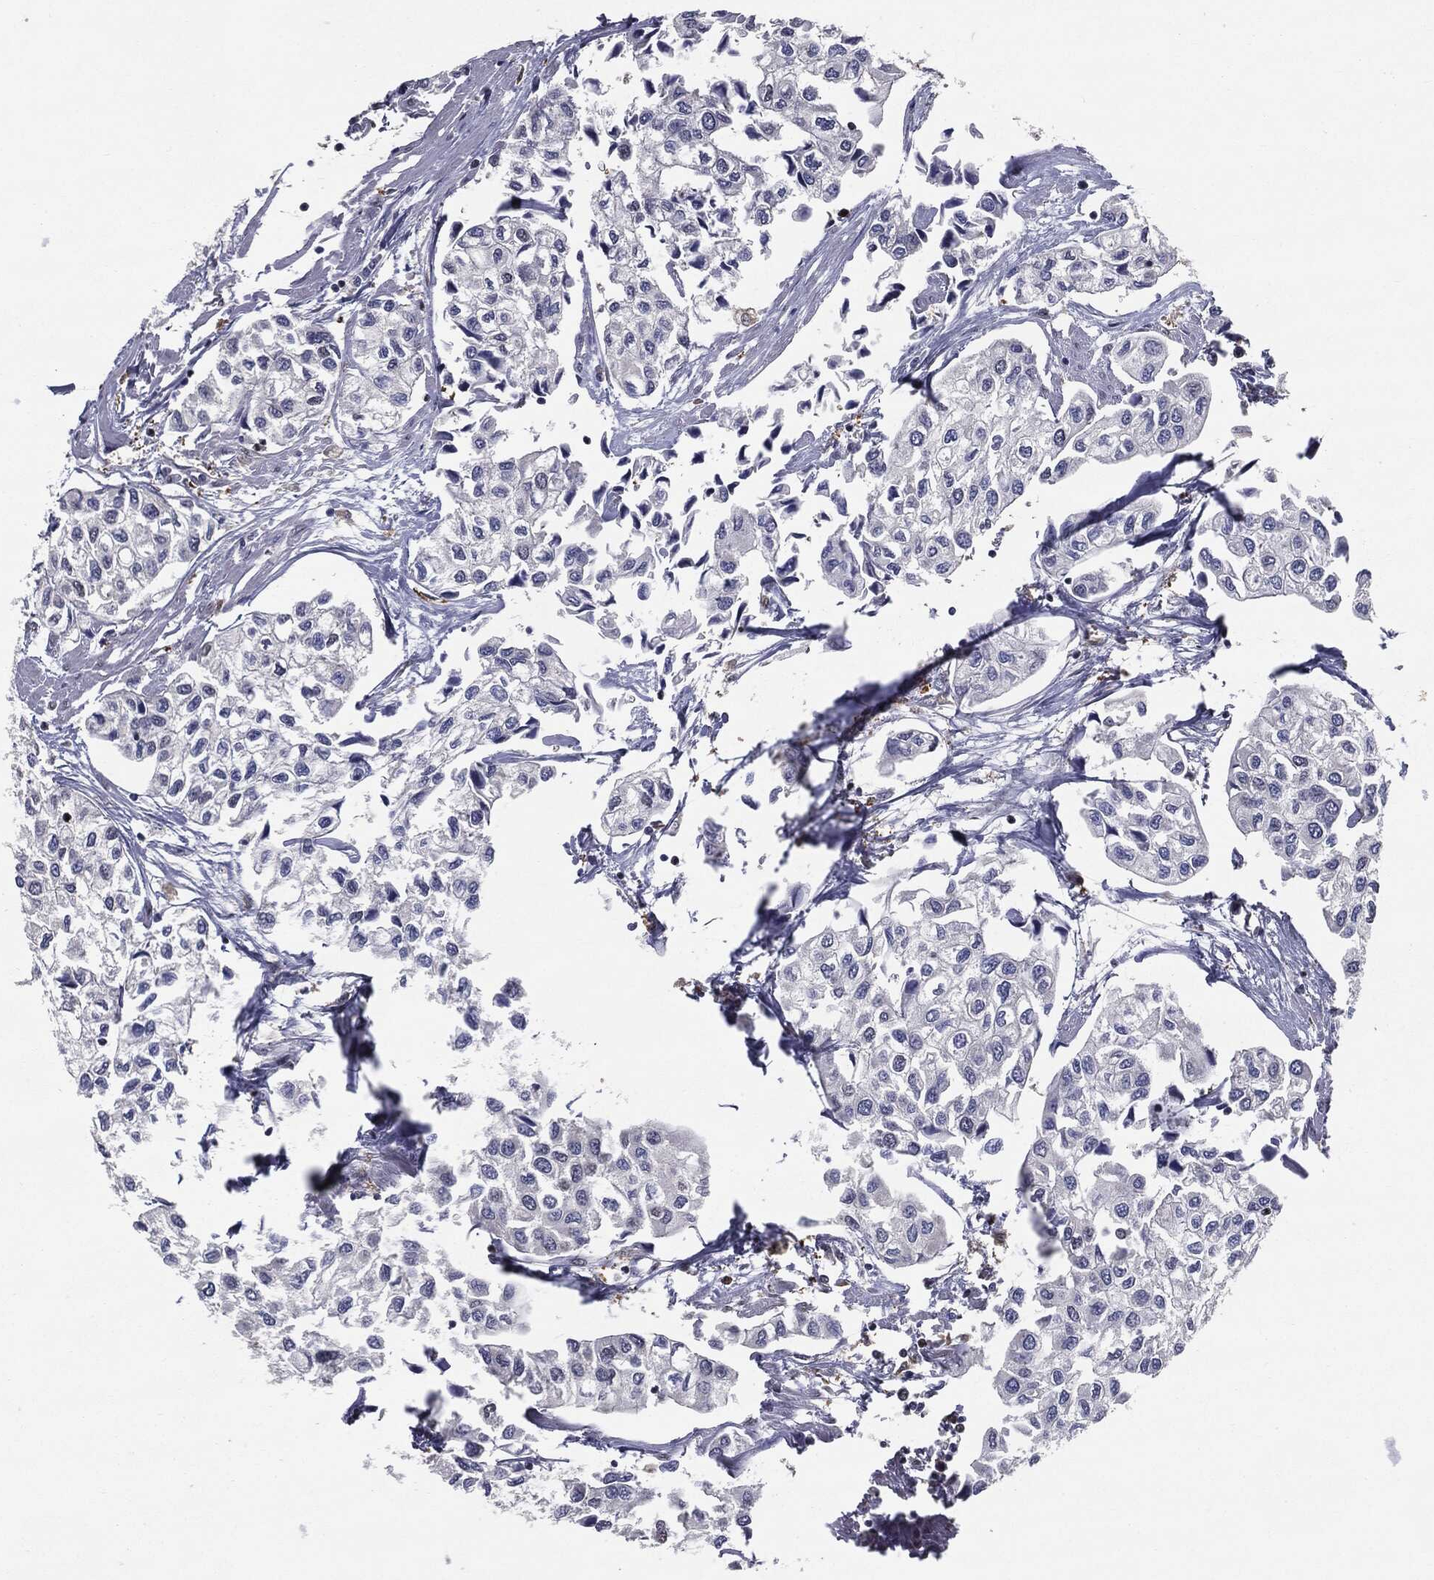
{"staining": {"intensity": "negative", "quantity": "none", "location": "none"}, "tissue": "urothelial cancer", "cell_type": "Tumor cells", "image_type": "cancer", "snomed": [{"axis": "morphology", "description": "Urothelial carcinoma, High grade"}, {"axis": "topography", "description": "Urinary bladder"}], "caption": "Tumor cells show no significant staining in high-grade urothelial carcinoma.", "gene": "JUN", "patient": {"sex": "male", "age": 73}}